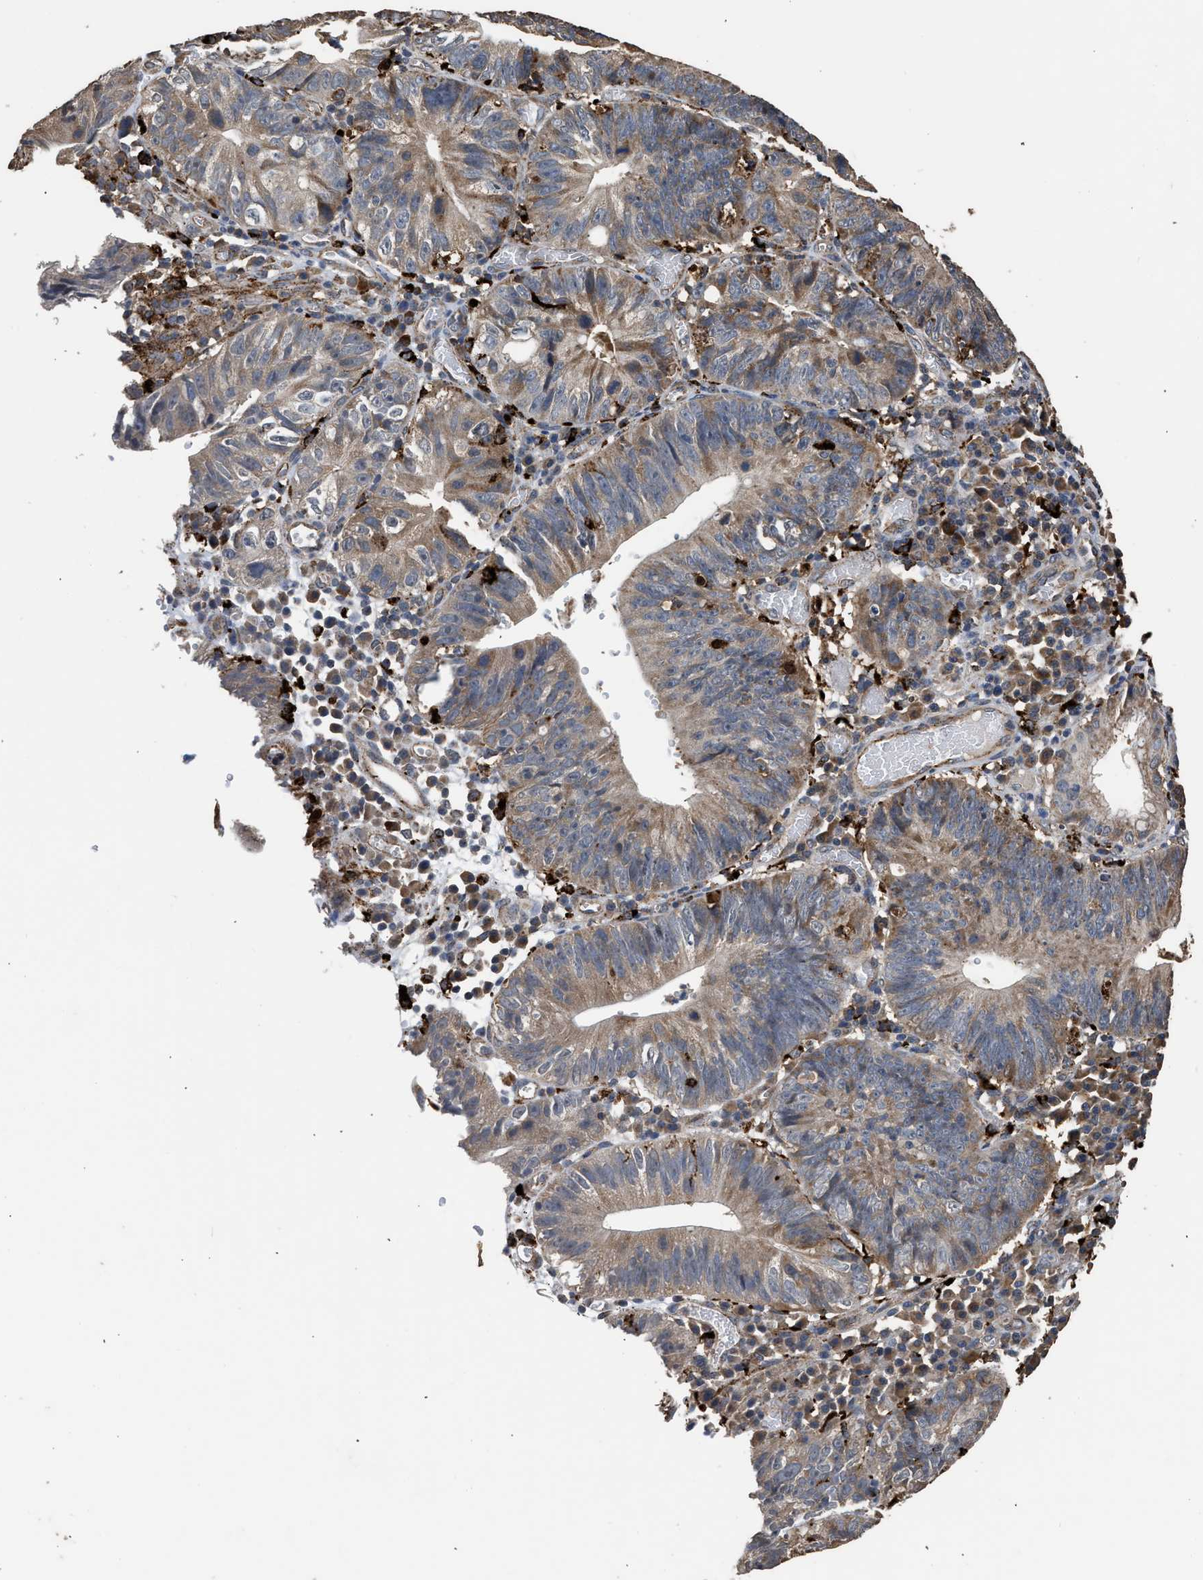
{"staining": {"intensity": "moderate", "quantity": ">75%", "location": "cytoplasmic/membranous"}, "tissue": "stomach cancer", "cell_type": "Tumor cells", "image_type": "cancer", "snomed": [{"axis": "morphology", "description": "Adenocarcinoma, NOS"}, {"axis": "topography", "description": "Stomach"}], "caption": "Moderate cytoplasmic/membranous positivity for a protein is present in about >75% of tumor cells of stomach cancer using immunohistochemistry (IHC).", "gene": "CTSV", "patient": {"sex": "male", "age": 59}}